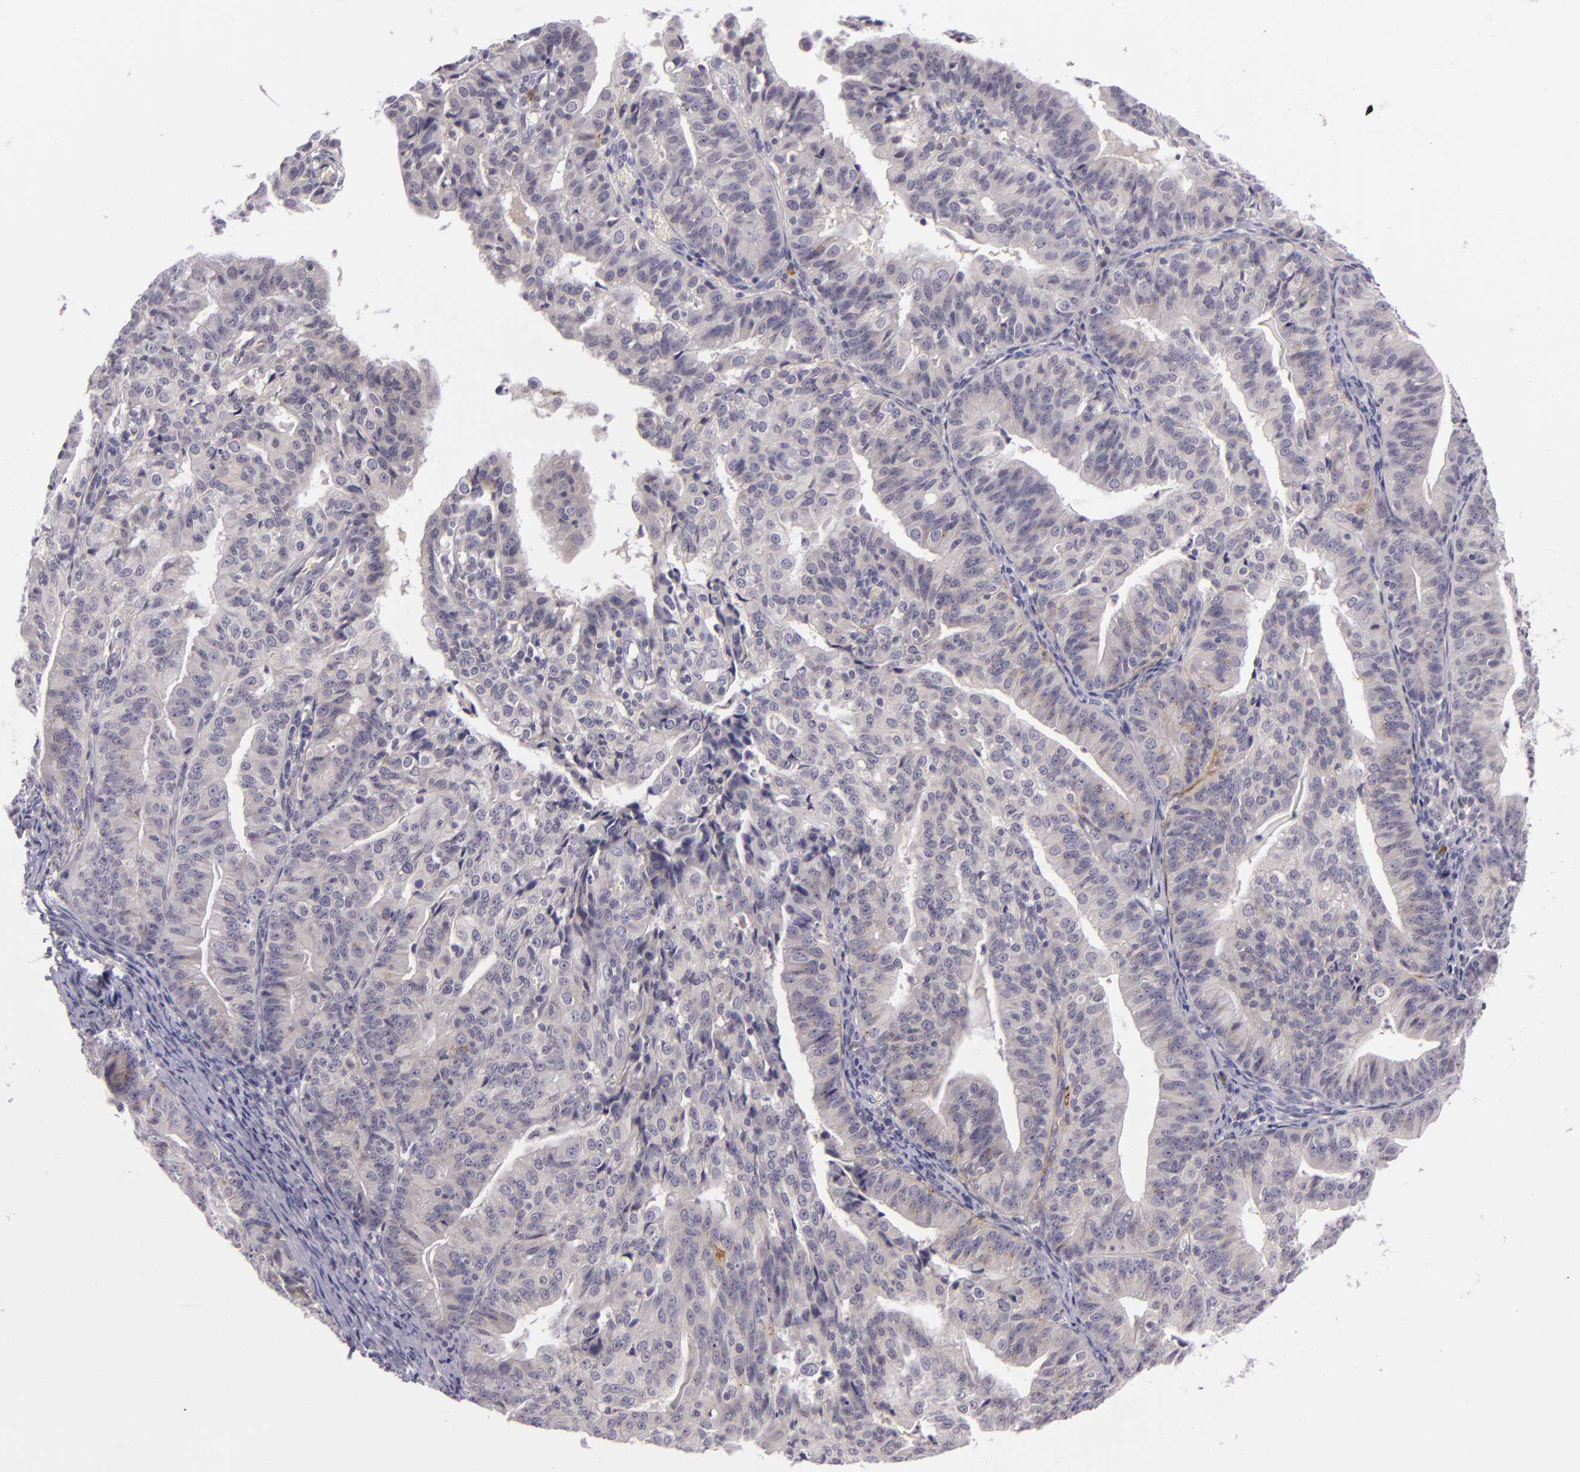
{"staining": {"intensity": "negative", "quantity": "none", "location": "none"}, "tissue": "endometrial cancer", "cell_type": "Tumor cells", "image_type": "cancer", "snomed": [{"axis": "morphology", "description": "Adenocarcinoma, NOS"}, {"axis": "topography", "description": "Endometrium"}], "caption": "Immunohistochemistry (IHC) image of neoplastic tissue: endometrial cancer (adenocarcinoma) stained with DAB reveals no significant protein staining in tumor cells. (DAB immunohistochemistry (IHC) visualized using brightfield microscopy, high magnification).", "gene": "DAG1", "patient": {"sex": "female", "age": 56}}